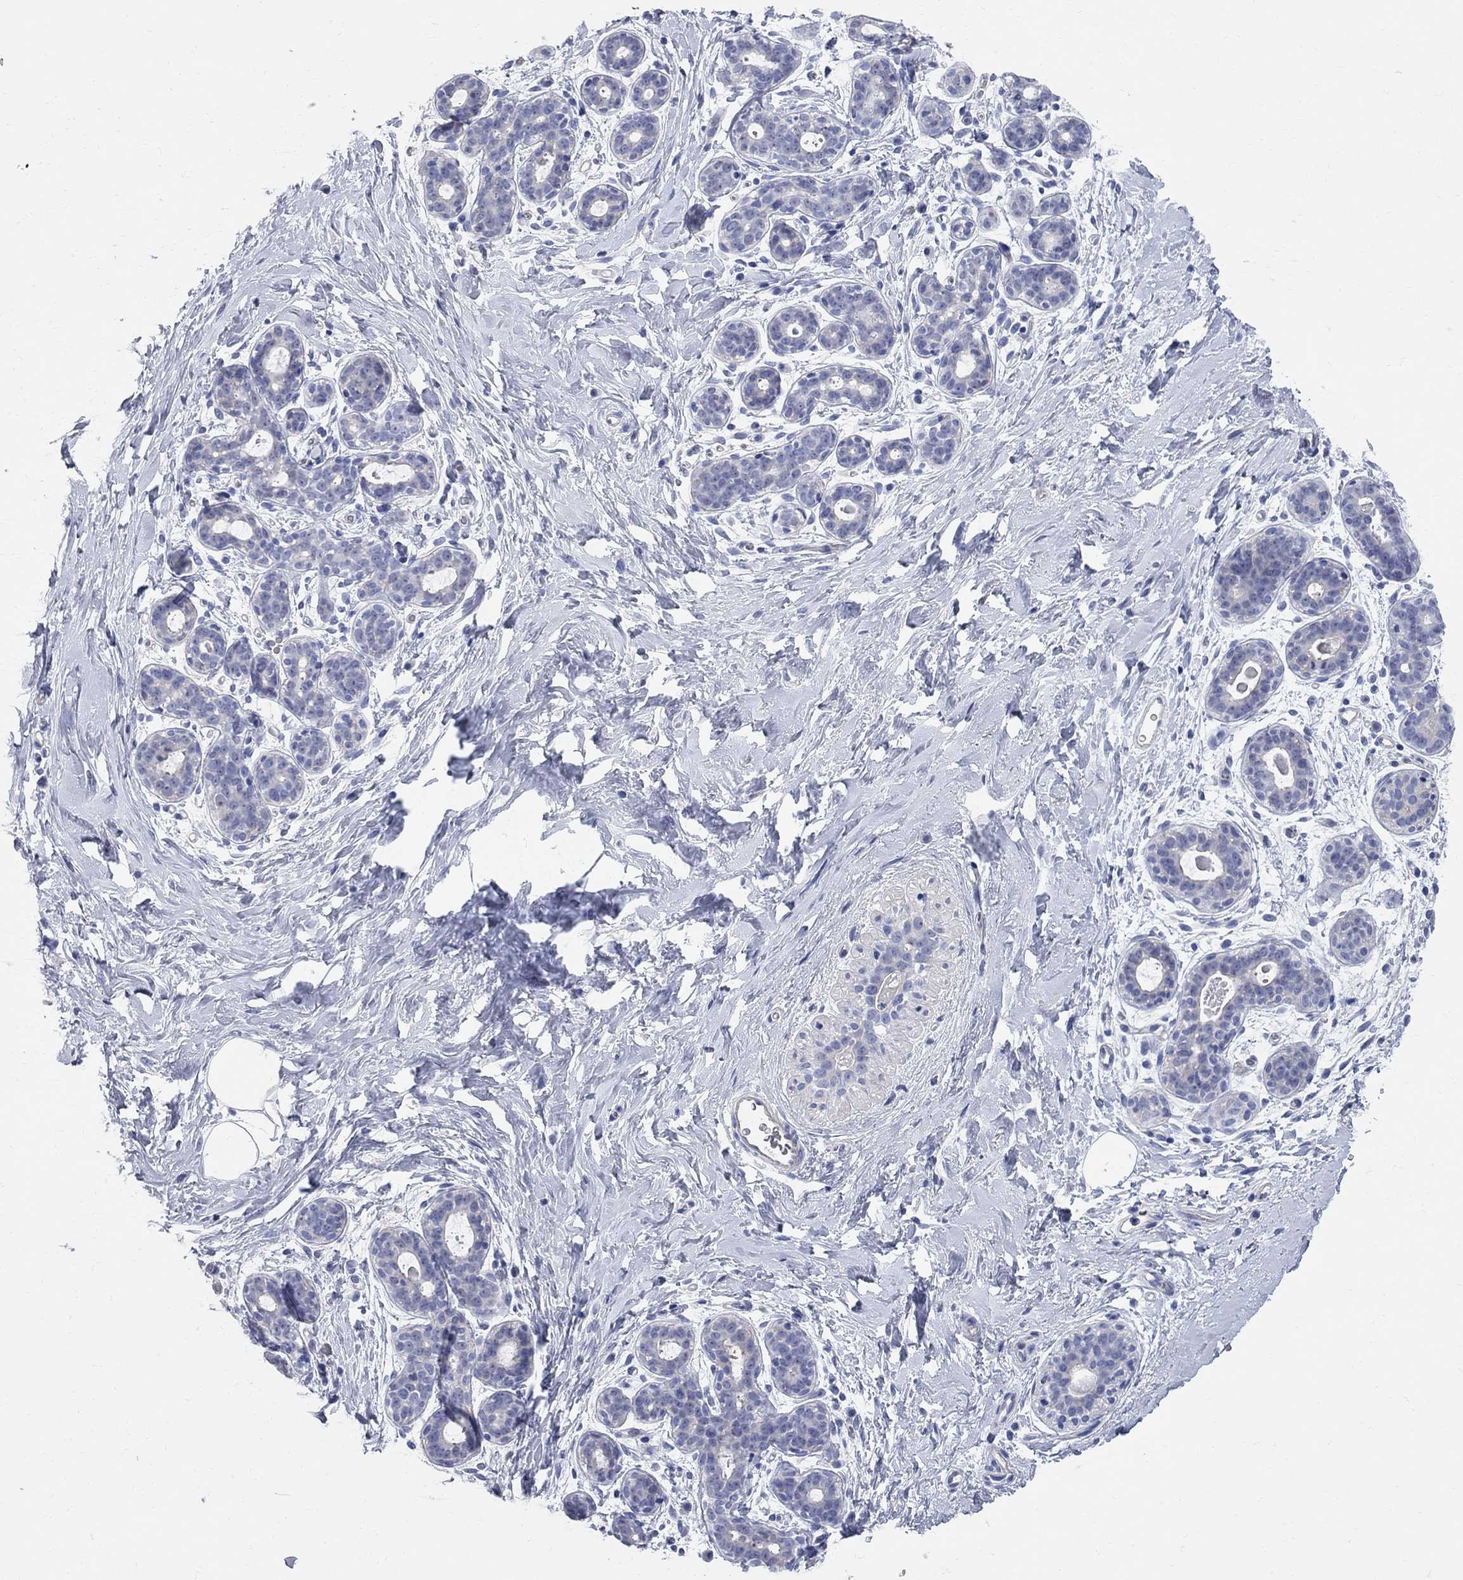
{"staining": {"intensity": "negative", "quantity": "none", "location": "none"}, "tissue": "breast", "cell_type": "Adipocytes", "image_type": "normal", "snomed": [{"axis": "morphology", "description": "Normal tissue, NOS"}, {"axis": "topography", "description": "Breast"}], "caption": "High magnification brightfield microscopy of benign breast stained with DAB (3,3'-diaminobenzidine) (brown) and counterstained with hematoxylin (blue): adipocytes show no significant expression. Brightfield microscopy of IHC stained with DAB (brown) and hematoxylin (blue), captured at high magnification.", "gene": "AOX1", "patient": {"sex": "female", "age": 43}}